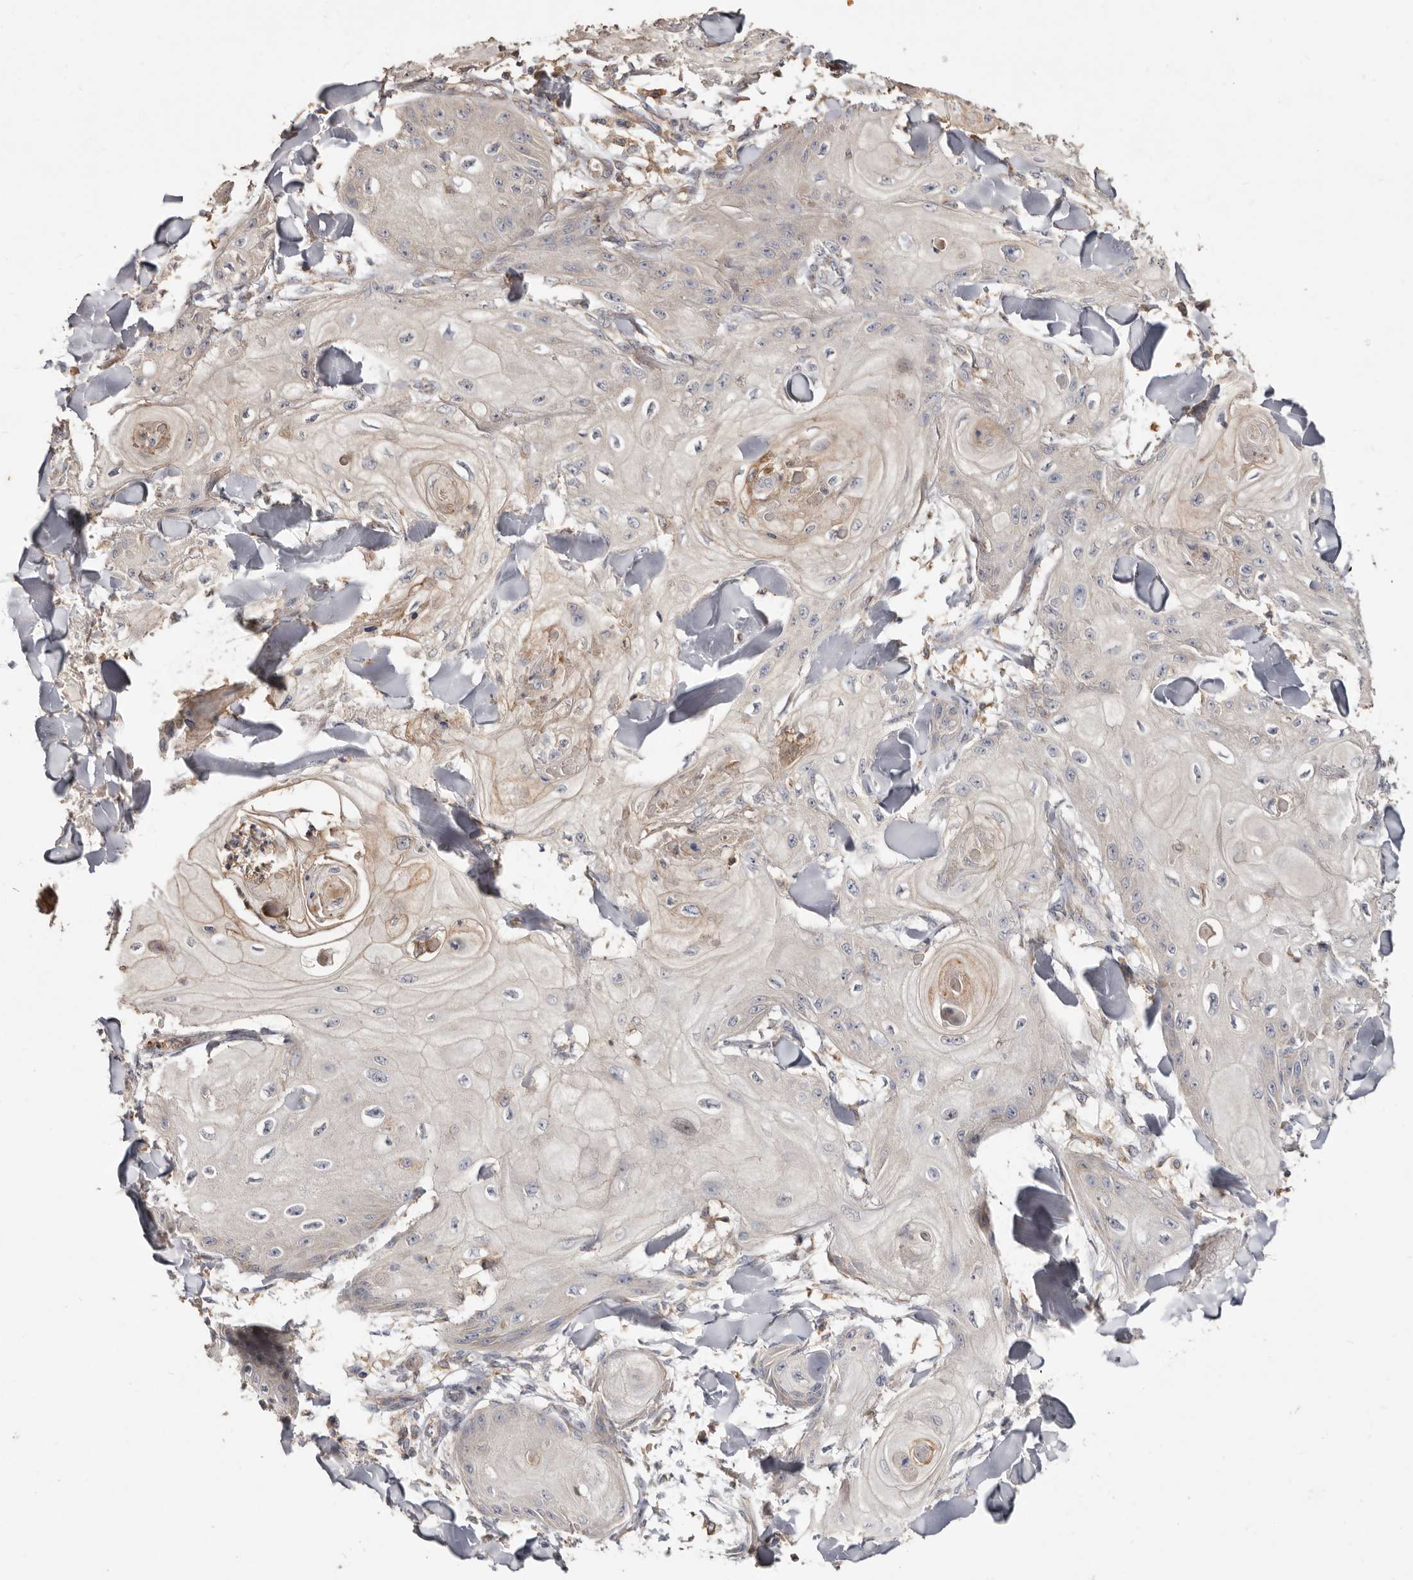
{"staining": {"intensity": "negative", "quantity": "none", "location": "none"}, "tissue": "skin cancer", "cell_type": "Tumor cells", "image_type": "cancer", "snomed": [{"axis": "morphology", "description": "Squamous cell carcinoma, NOS"}, {"axis": "topography", "description": "Skin"}], "caption": "Tumor cells are negative for brown protein staining in skin squamous cell carcinoma.", "gene": "LRRC25", "patient": {"sex": "male", "age": 74}}